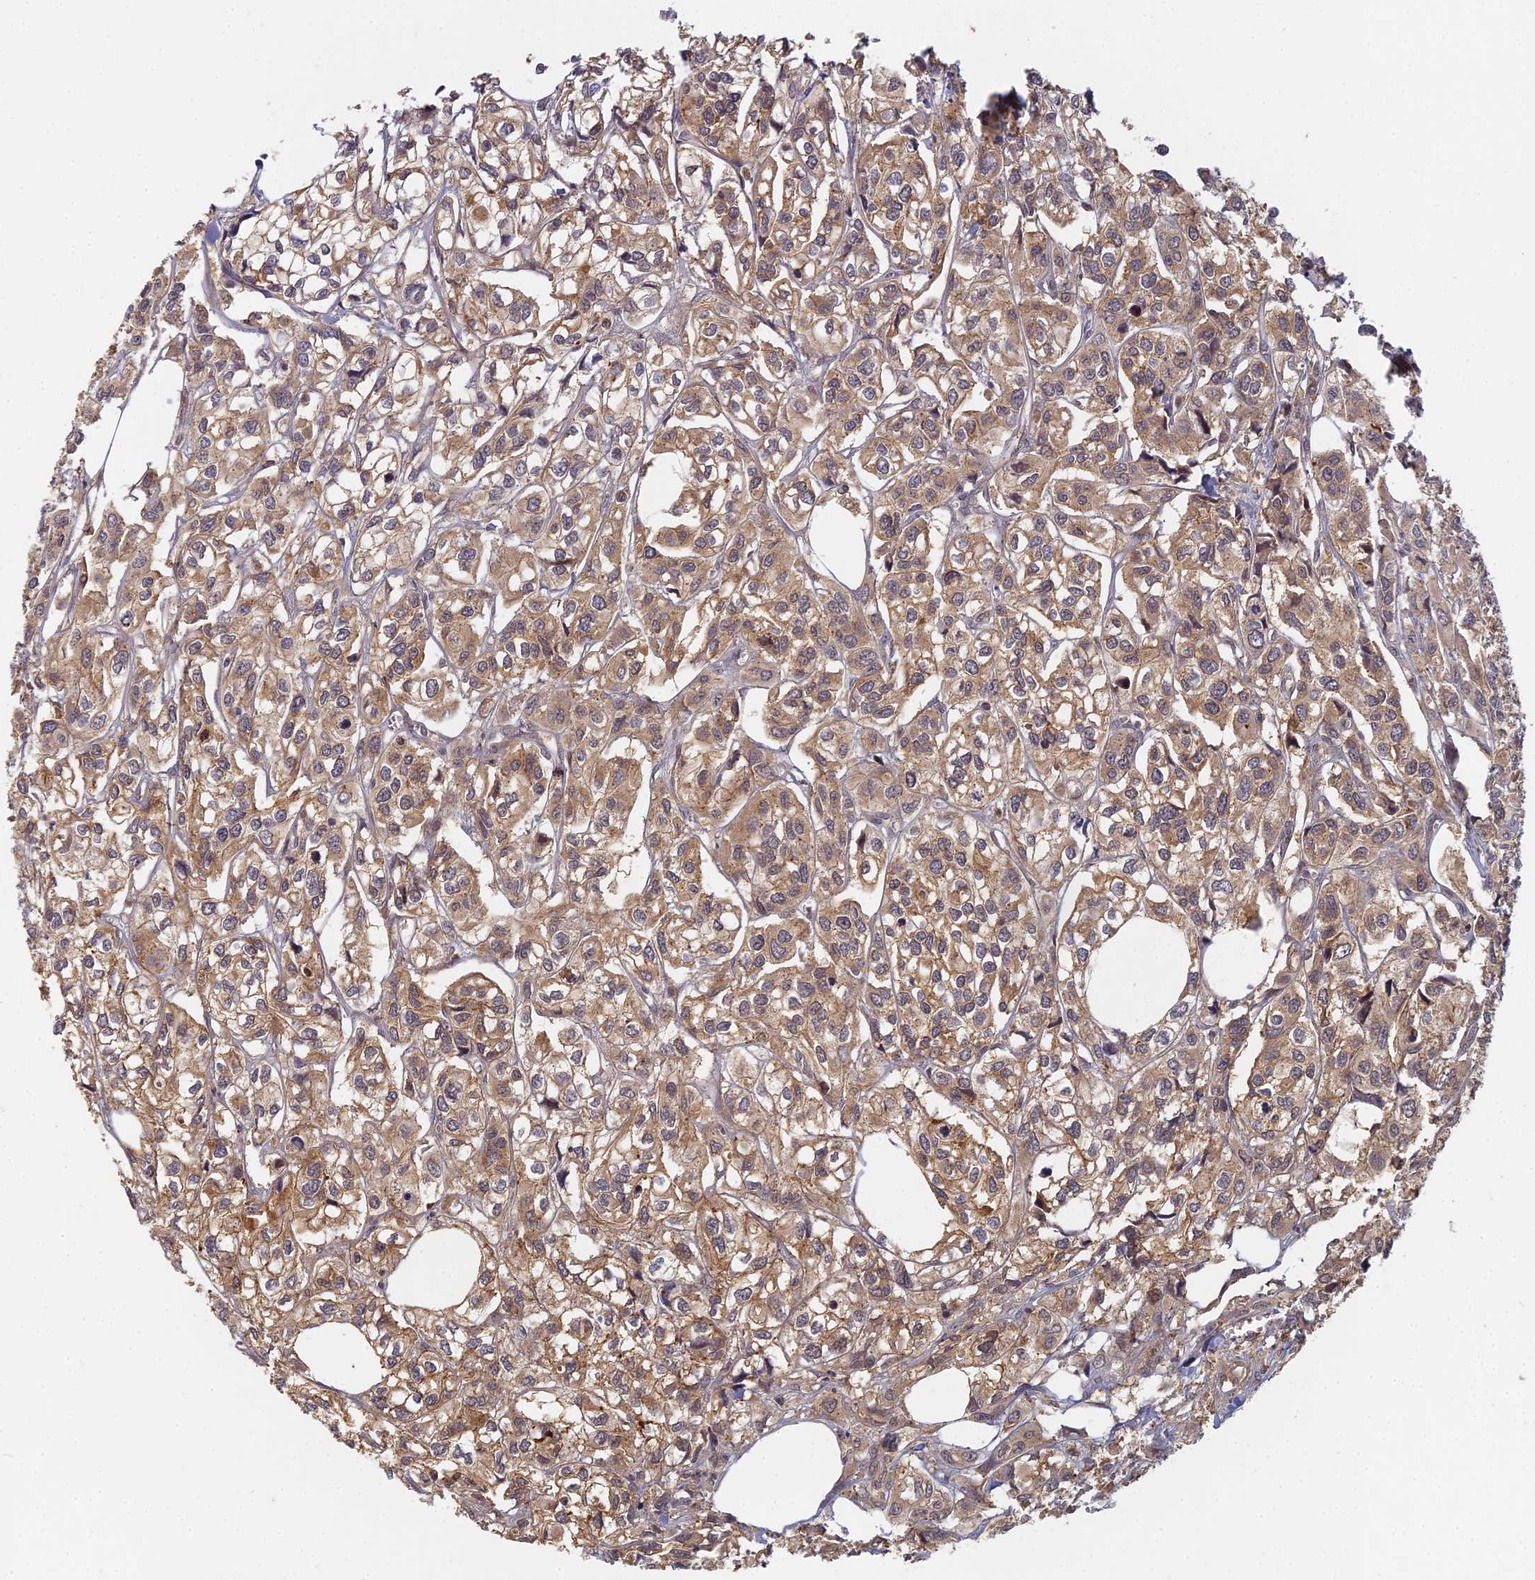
{"staining": {"intensity": "moderate", "quantity": ">75%", "location": "cytoplasmic/membranous"}, "tissue": "urothelial cancer", "cell_type": "Tumor cells", "image_type": "cancer", "snomed": [{"axis": "morphology", "description": "Urothelial carcinoma, High grade"}, {"axis": "topography", "description": "Urinary bladder"}], "caption": "DAB immunohistochemical staining of urothelial cancer shows moderate cytoplasmic/membranous protein expression in approximately >75% of tumor cells. (Brightfield microscopy of DAB IHC at high magnification).", "gene": "INO80D", "patient": {"sex": "male", "age": 67}}